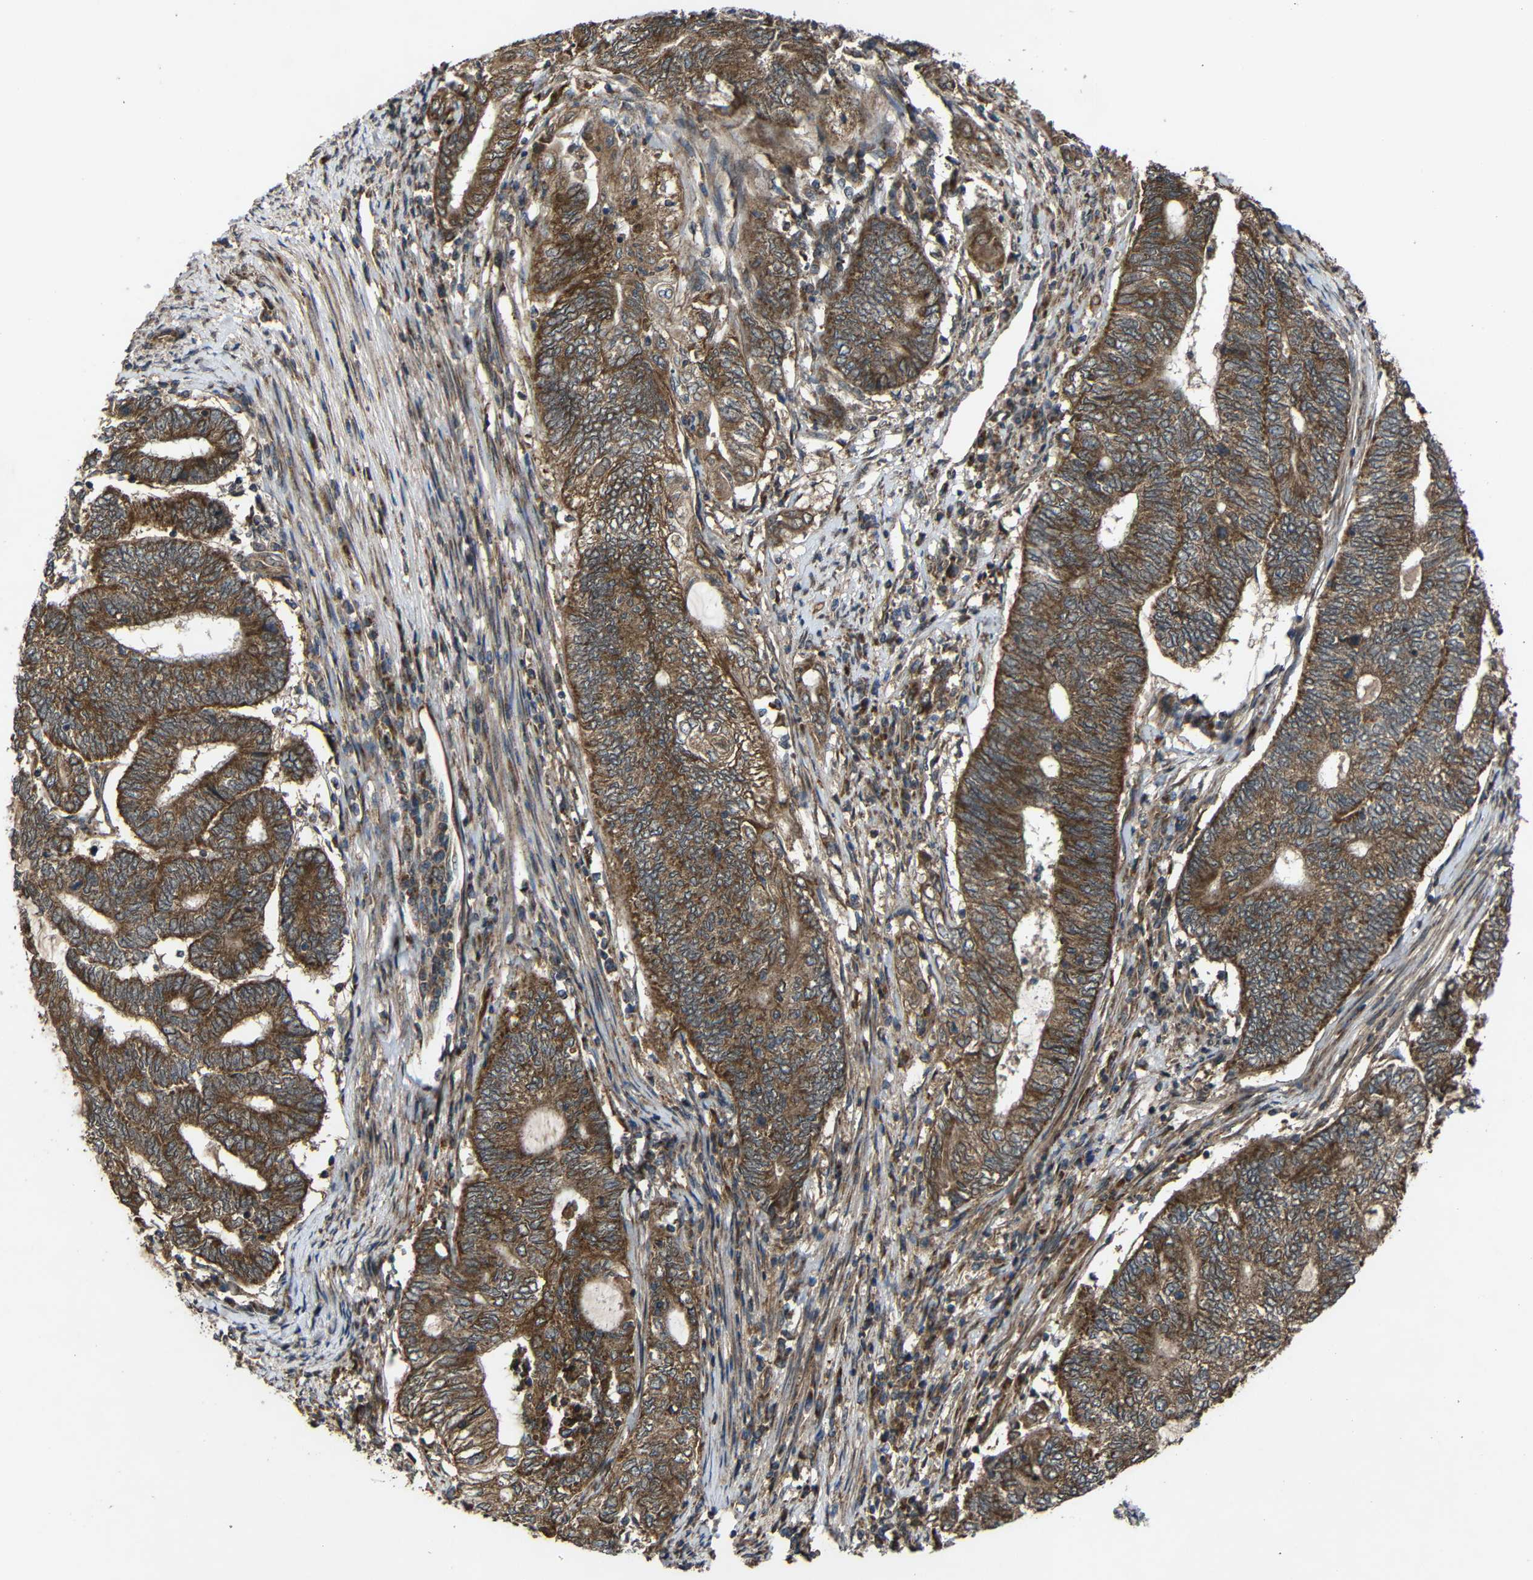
{"staining": {"intensity": "moderate", "quantity": ">75%", "location": "cytoplasmic/membranous"}, "tissue": "endometrial cancer", "cell_type": "Tumor cells", "image_type": "cancer", "snomed": [{"axis": "morphology", "description": "Adenocarcinoma, NOS"}, {"axis": "topography", "description": "Uterus"}, {"axis": "topography", "description": "Endometrium"}], "caption": "This photomicrograph displays immunohistochemistry staining of human endometrial cancer, with medium moderate cytoplasmic/membranous expression in approximately >75% of tumor cells.", "gene": "C1GALT1", "patient": {"sex": "female", "age": 70}}